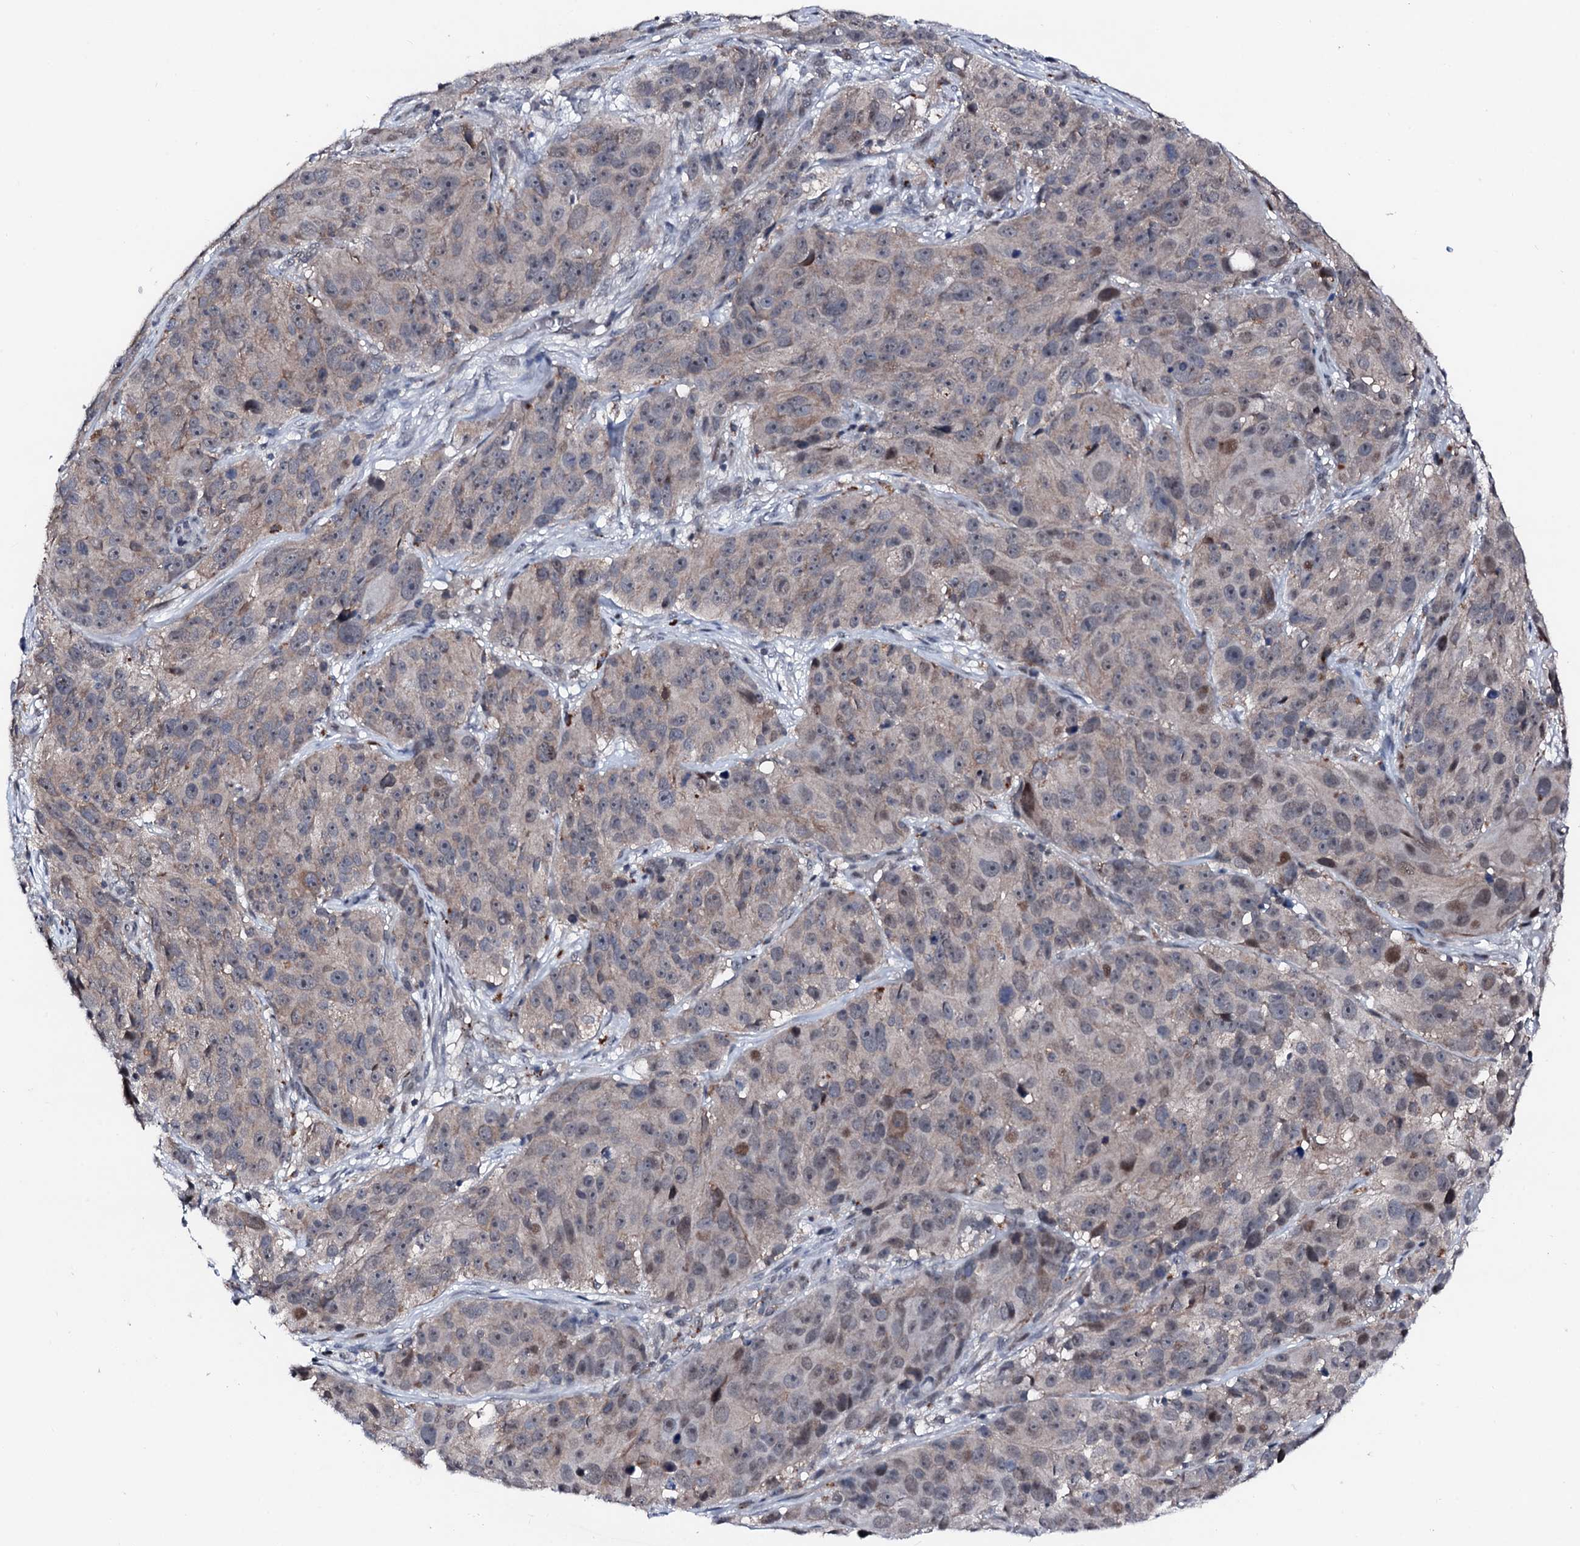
{"staining": {"intensity": "negative", "quantity": "none", "location": "none"}, "tissue": "melanoma", "cell_type": "Tumor cells", "image_type": "cancer", "snomed": [{"axis": "morphology", "description": "Malignant melanoma, NOS"}, {"axis": "topography", "description": "Skin"}], "caption": "Immunohistochemistry photomicrograph of human melanoma stained for a protein (brown), which shows no positivity in tumor cells.", "gene": "TRAFD1", "patient": {"sex": "male", "age": 84}}